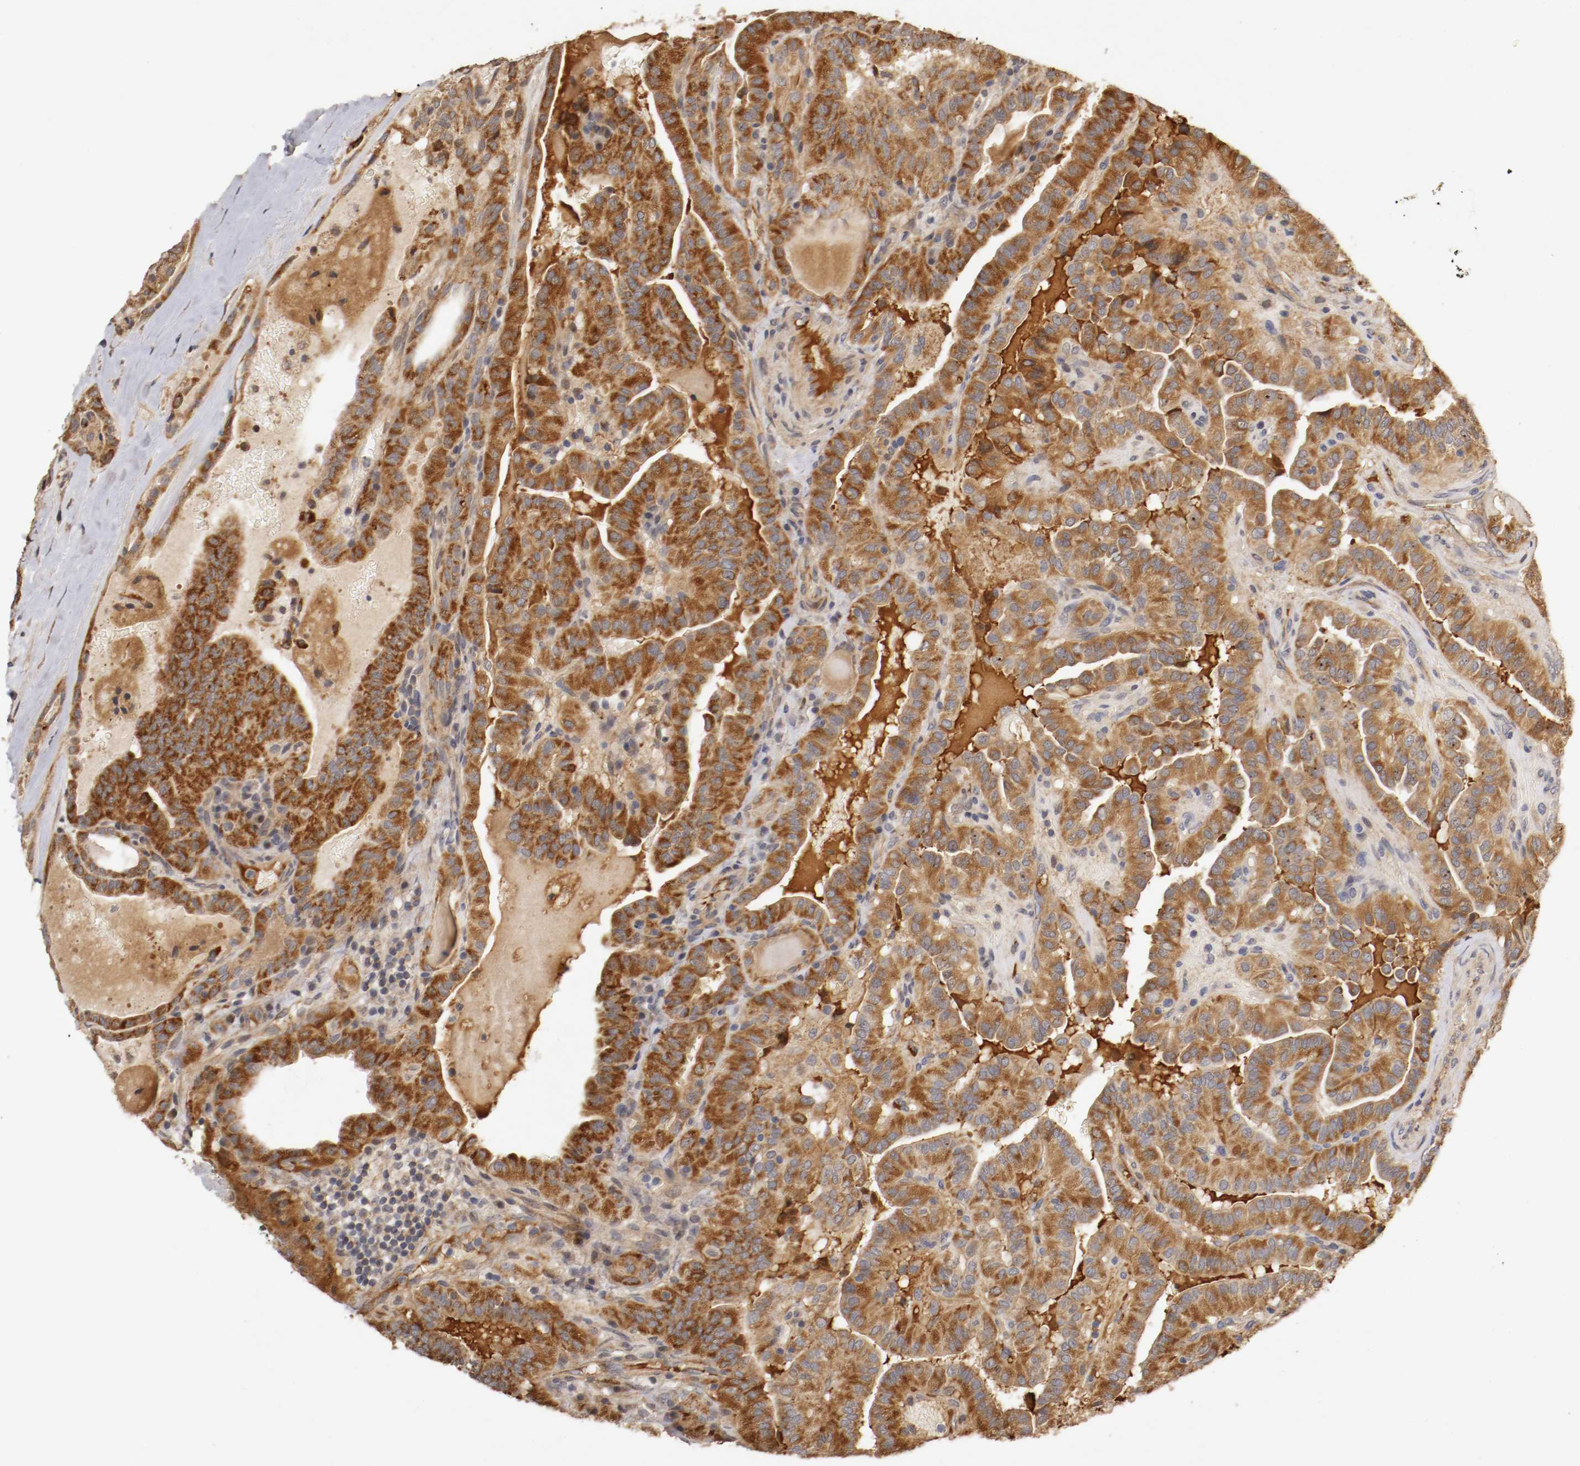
{"staining": {"intensity": "strong", "quantity": ">75%", "location": "cytoplasmic/membranous"}, "tissue": "thyroid cancer", "cell_type": "Tumor cells", "image_type": "cancer", "snomed": [{"axis": "morphology", "description": "Papillary adenocarcinoma, NOS"}, {"axis": "topography", "description": "Thyroid gland"}], "caption": "IHC (DAB (3,3'-diaminobenzidine)) staining of human thyroid papillary adenocarcinoma displays strong cytoplasmic/membranous protein positivity in approximately >75% of tumor cells. (DAB (3,3'-diaminobenzidine) IHC, brown staining for protein, blue staining for nuclei).", "gene": "TNFRSF1B", "patient": {"sex": "male", "age": 77}}